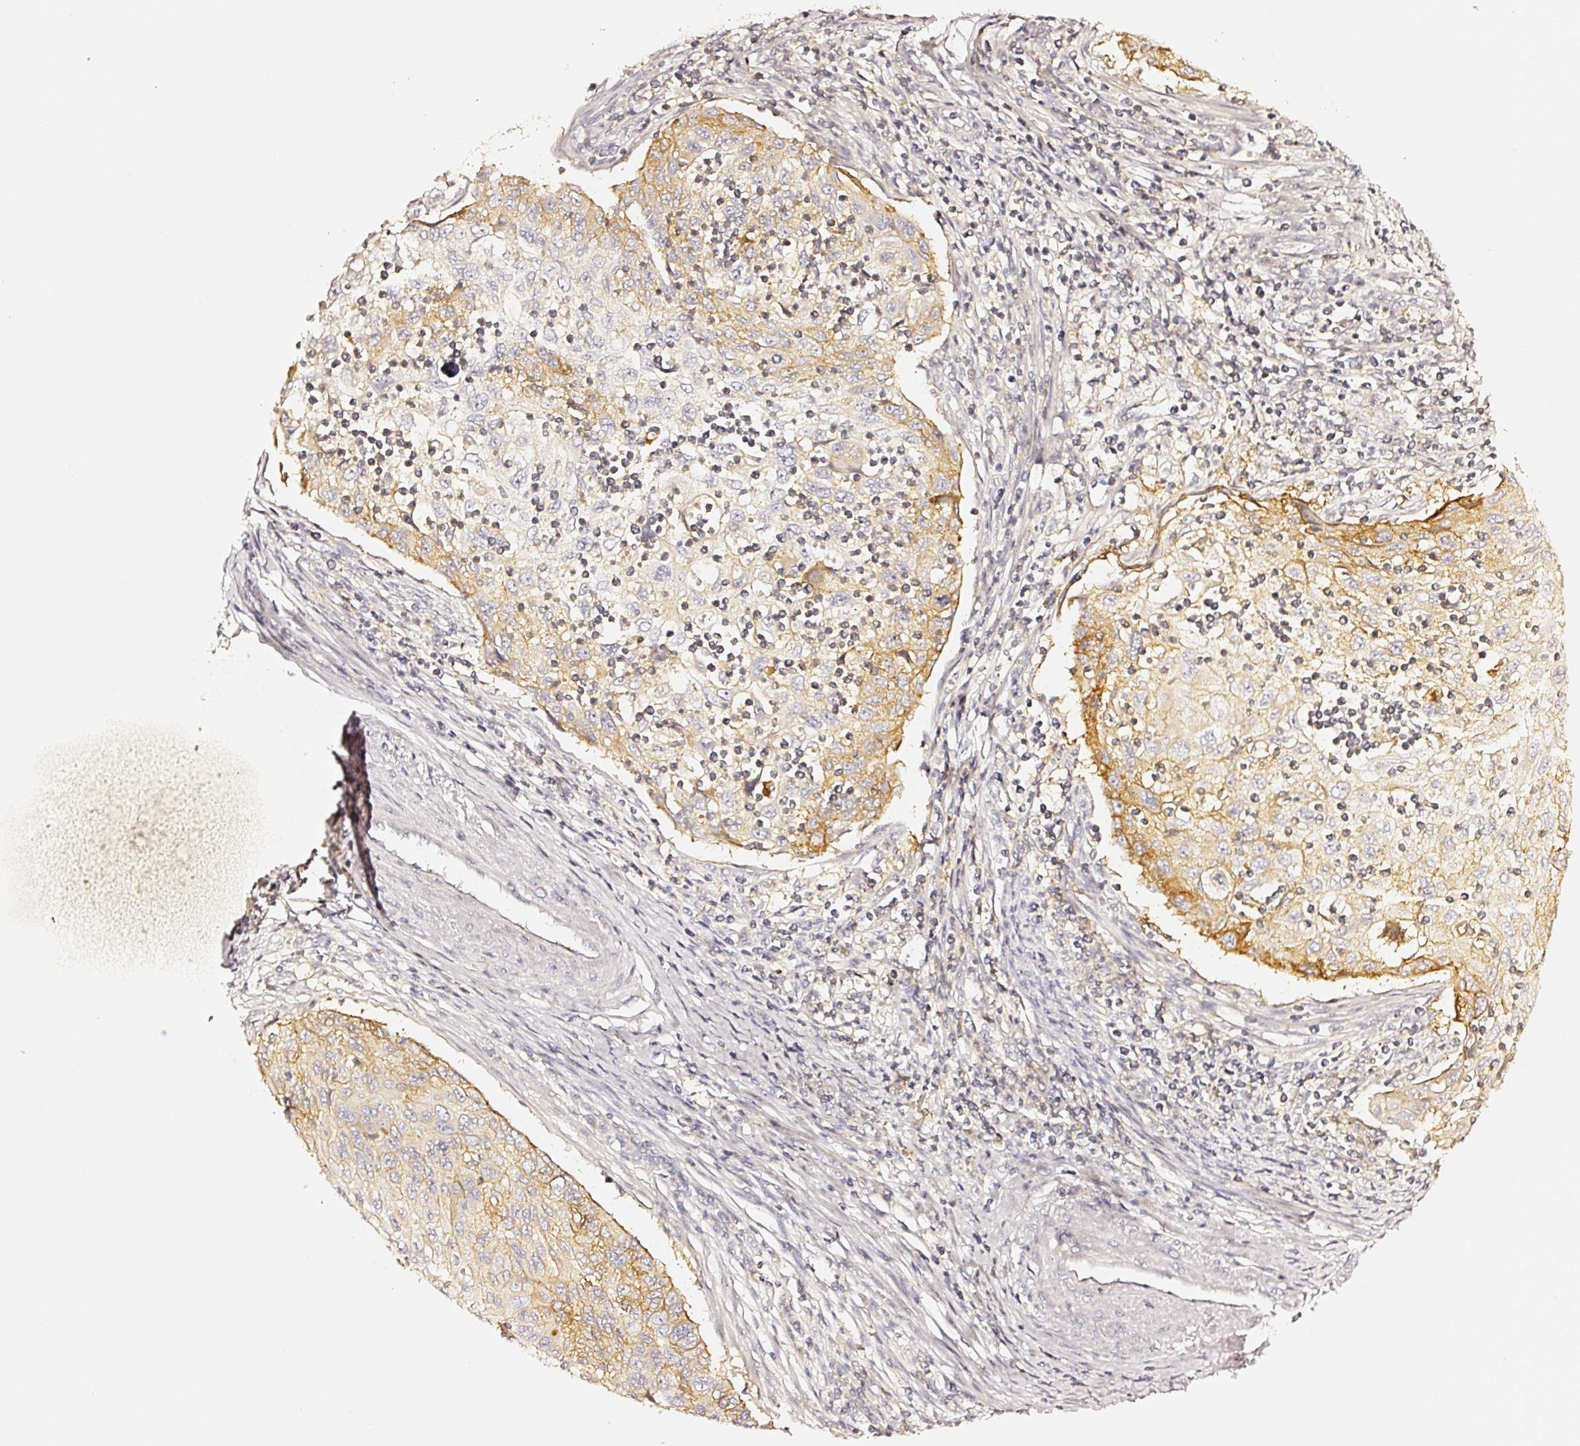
{"staining": {"intensity": "moderate", "quantity": "25%-75%", "location": "cytoplasmic/membranous"}, "tissue": "cervical cancer", "cell_type": "Tumor cells", "image_type": "cancer", "snomed": [{"axis": "morphology", "description": "Squamous cell carcinoma, NOS"}, {"axis": "topography", "description": "Cervix"}], "caption": "Human cervical squamous cell carcinoma stained with a protein marker reveals moderate staining in tumor cells.", "gene": "CD47", "patient": {"sex": "female", "age": 70}}